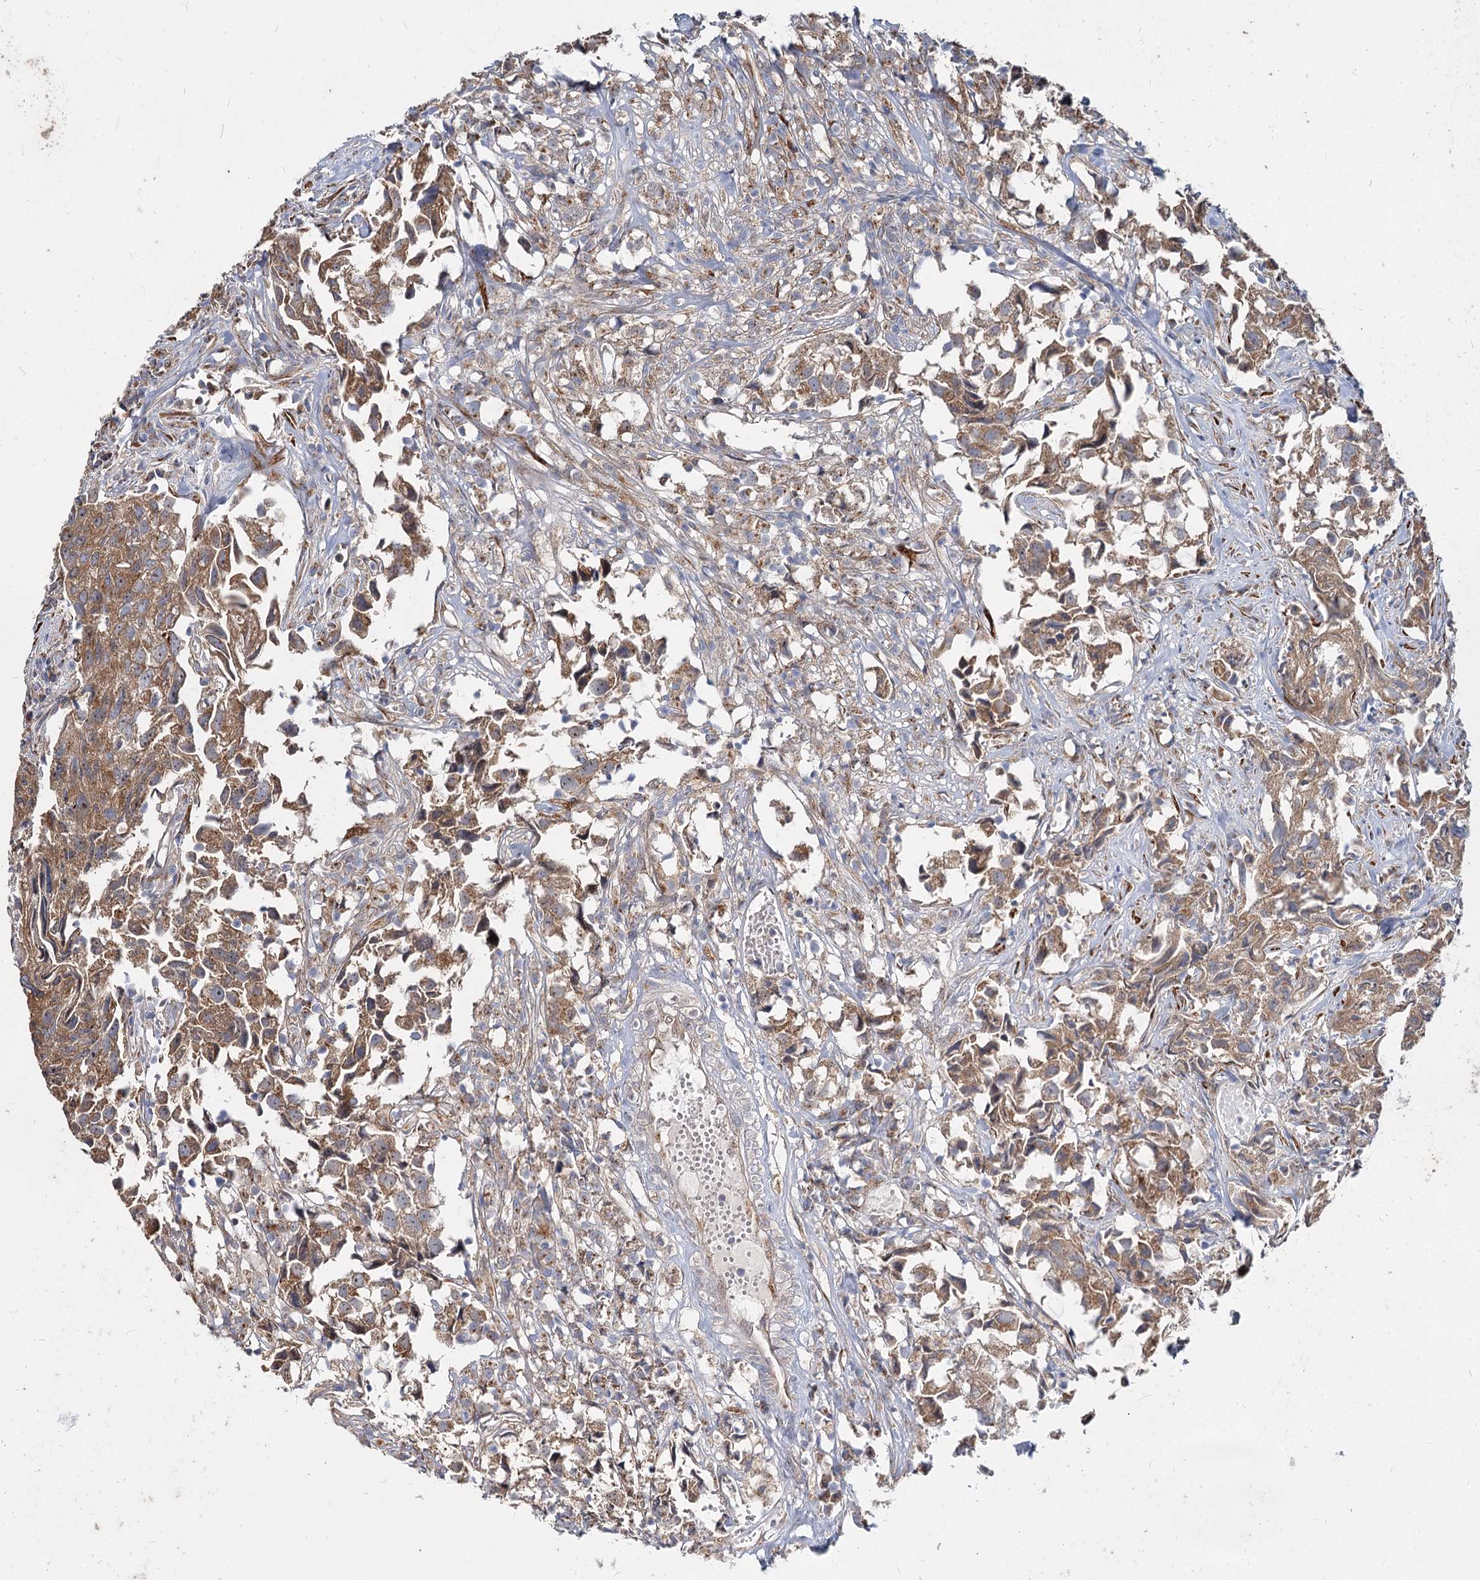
{"staining": {"intensity": "moderate", "quantity": ">75%", "location": "cytoplasmic/membranous"}, "tissue": "urothelial cancer", "cell_type": "Tumor cells", "image_type": "cancer", "snomed": [{"axis": "morphology", "description": "Urothelial carcinoma, High grade"}, {"axis": "topography", "description": "Urinary bladder"}], "caption": "Immunohistochemical staining of urothelial carcinoma (high-grade) shows medium levels of moderate cytoplasmic/membranous protein staining in approximately >75% of tumor cells. Immunohistochemistry stains the protein of interest in brown and the nuclei are stained blue.", "gene": "SPART", "patient": {"sex": "female", "age": 75}}